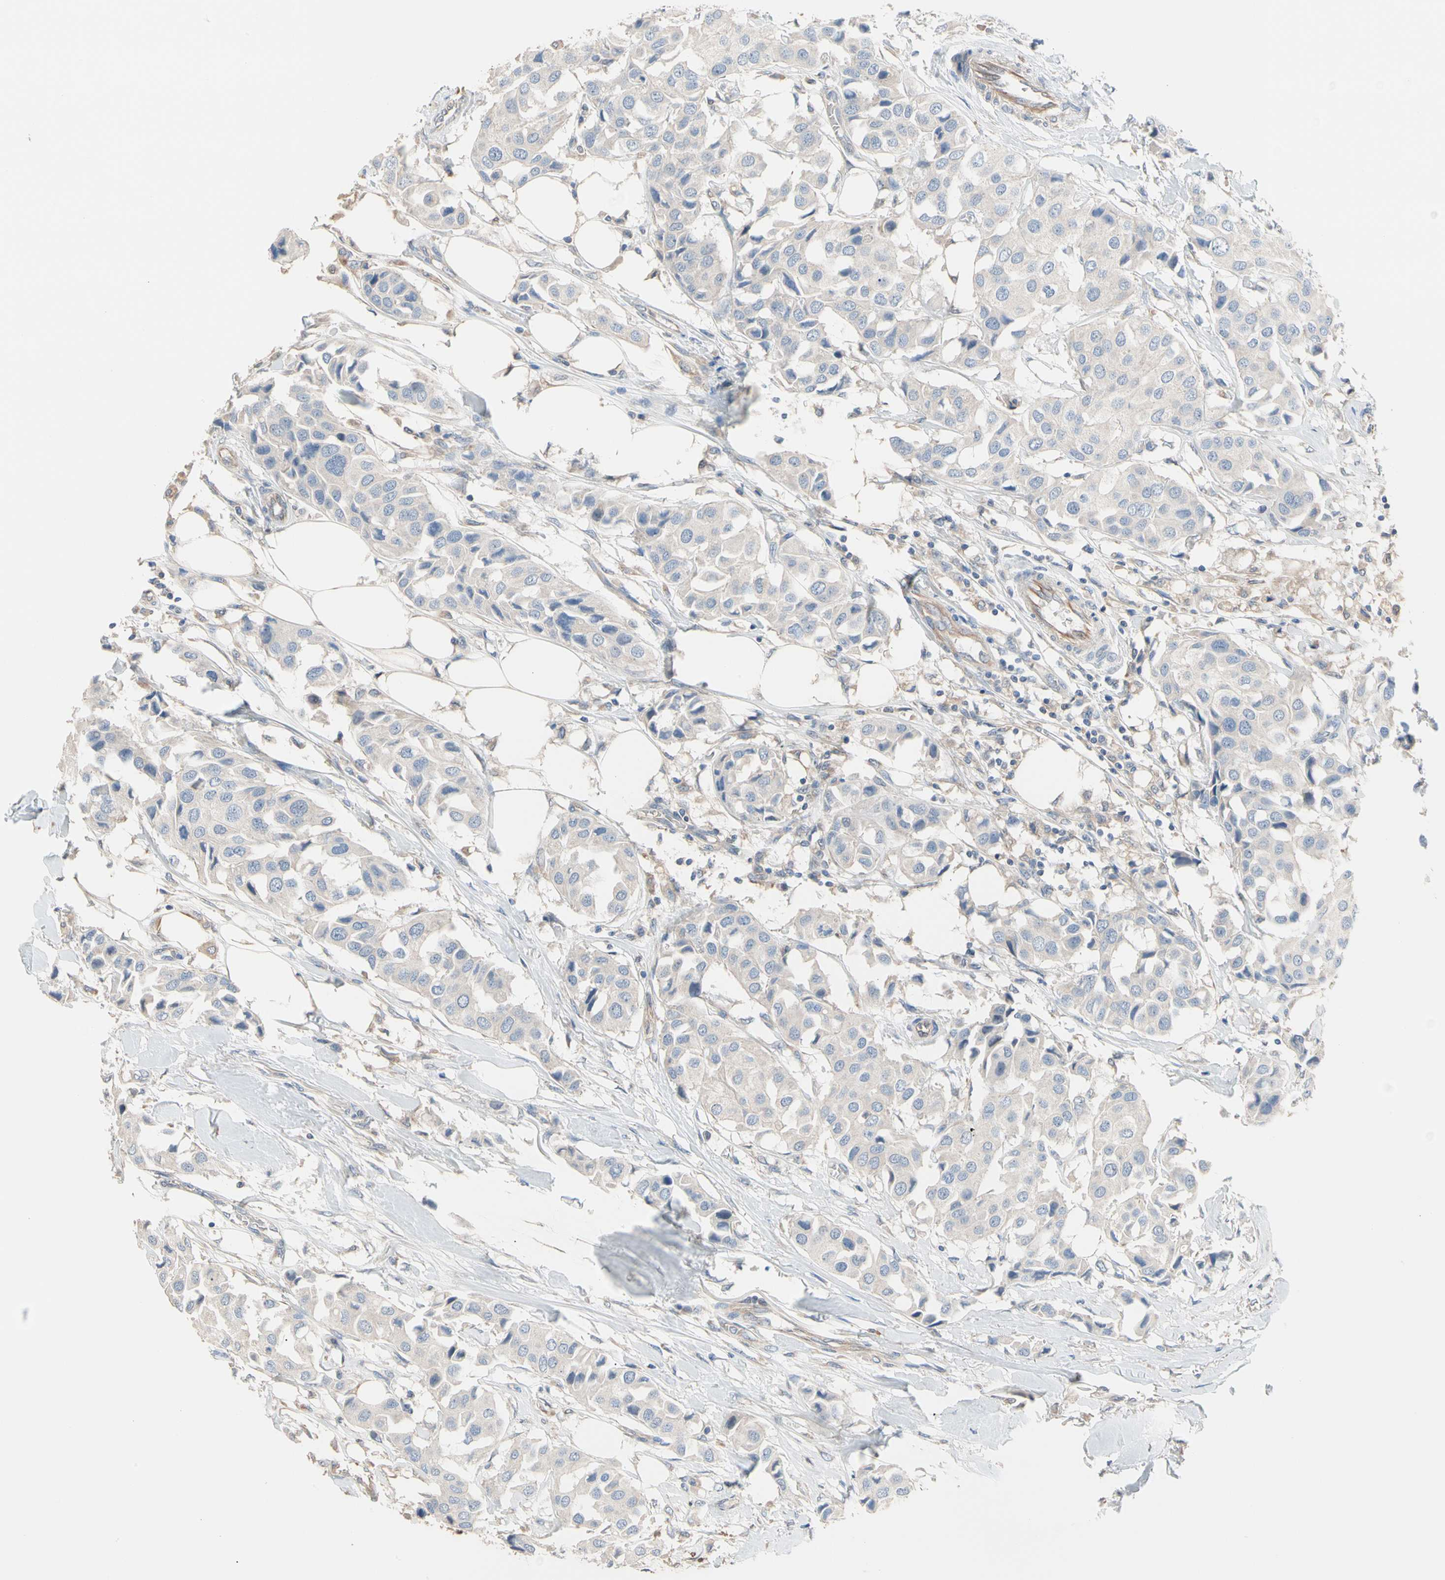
{"staining": {"intensity": "negative", "quantity": "none", "location": "none"}, "tissue": "breast cancer", "cell_type": "Tumor cells", "image_type": "cancer", "snomed": [{"axis": "morphology", "description": "Duct carcinoma"}, {"axis": "topography", "description": "Breast"}], "caption": "The micrograph shows no staining of tumor cells in breast cancer.", "gene": "BBOX1", "patient": {"sex": "female", "age": 80}}